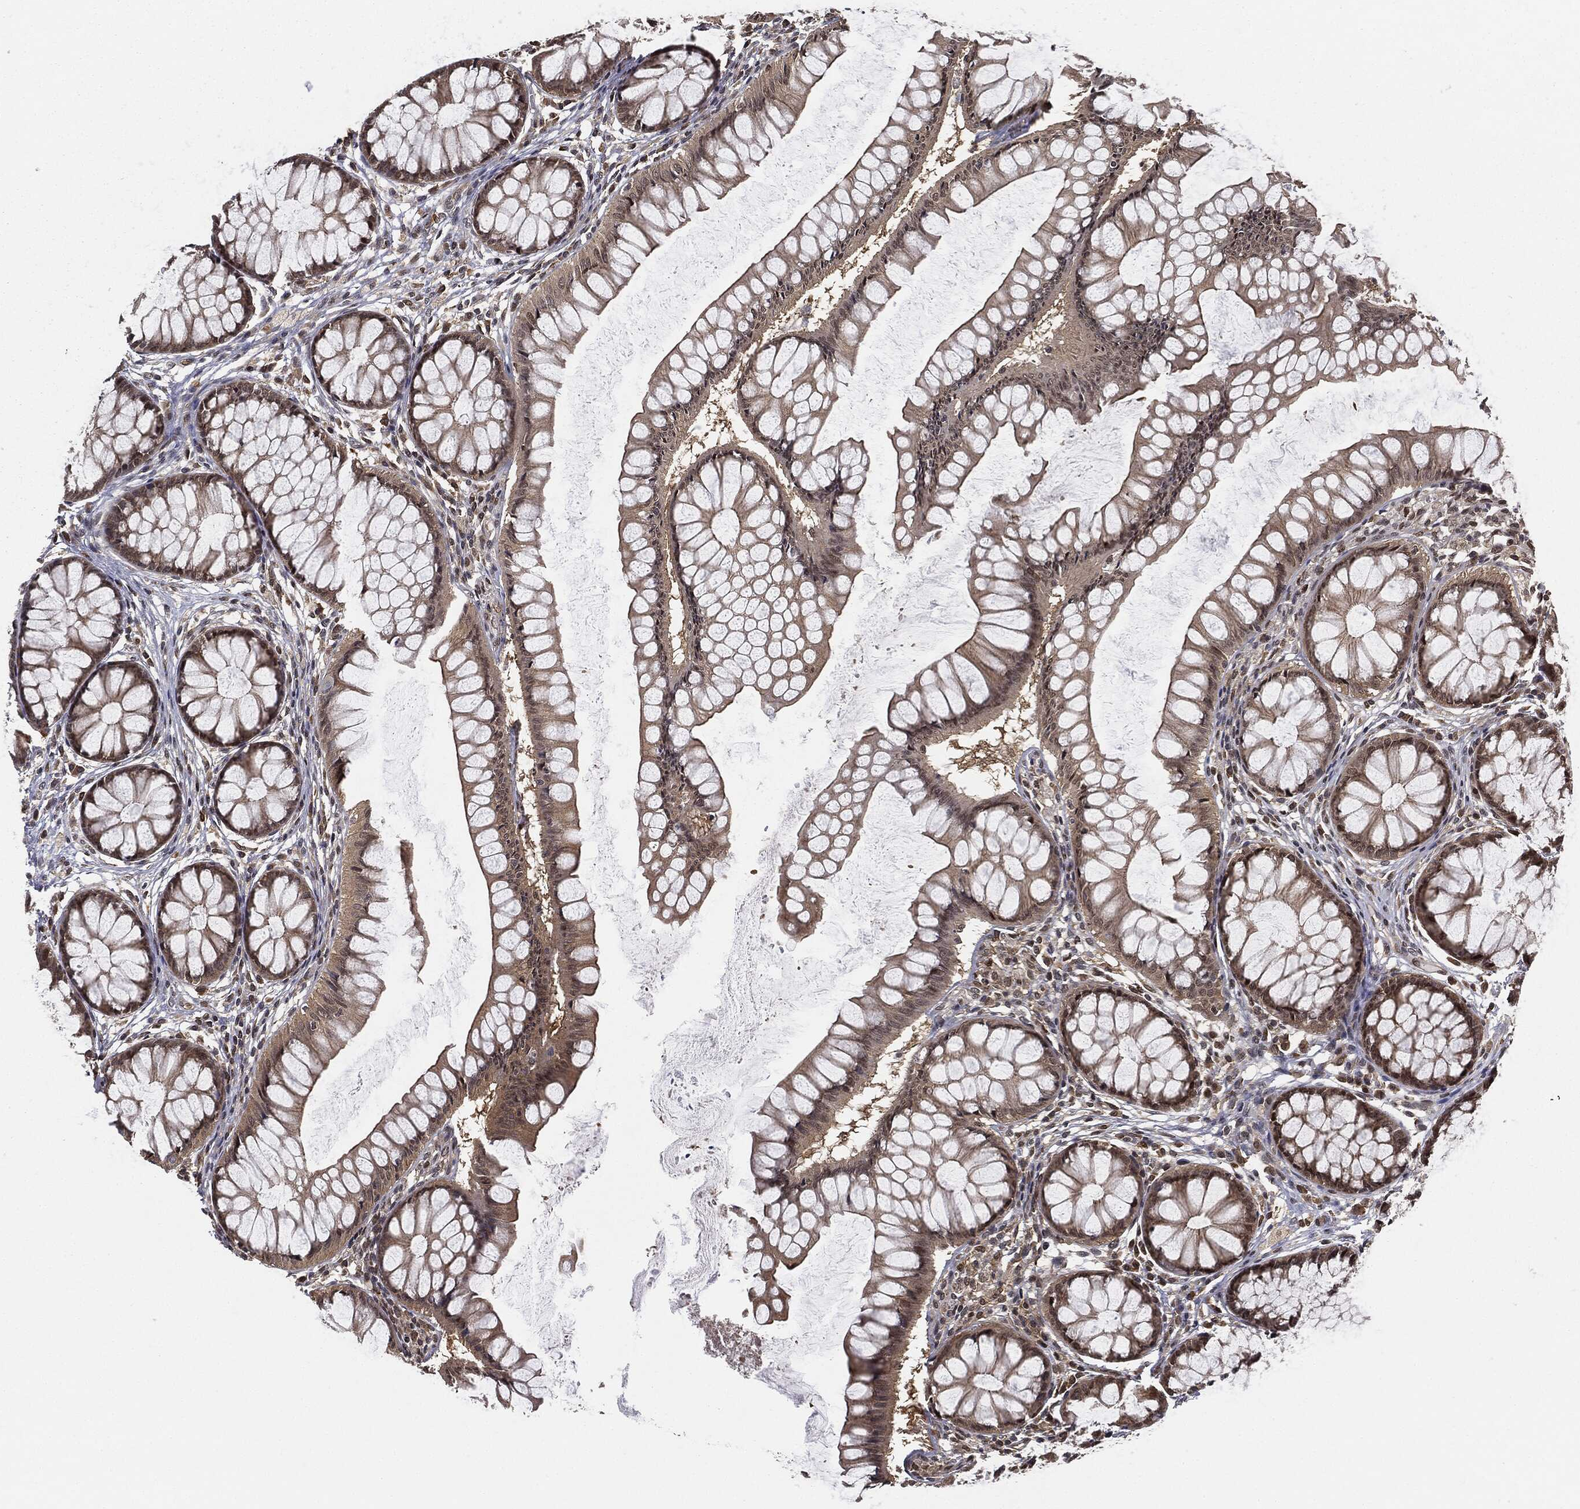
{"staining": {"intensity": "moderate", "quantity": ">75%", "location": "nuclear"}, "tissue": "colon", "cell_type": "Endothelial cells", "image_type": "normal", "snomed": [{"axis": "morphology", "description": "Normal tissue, NOS"}, {"axis": "topography", "description": "Colon"}], "caption": "A high-resolution histopathology image shows IHC staining of normal colon, which demonstrates moderate nuclear staining in approximately >75% of endothelial cells.", "gene": "TBC1D22A", "patient": {"sex": "female", "age": 65}}